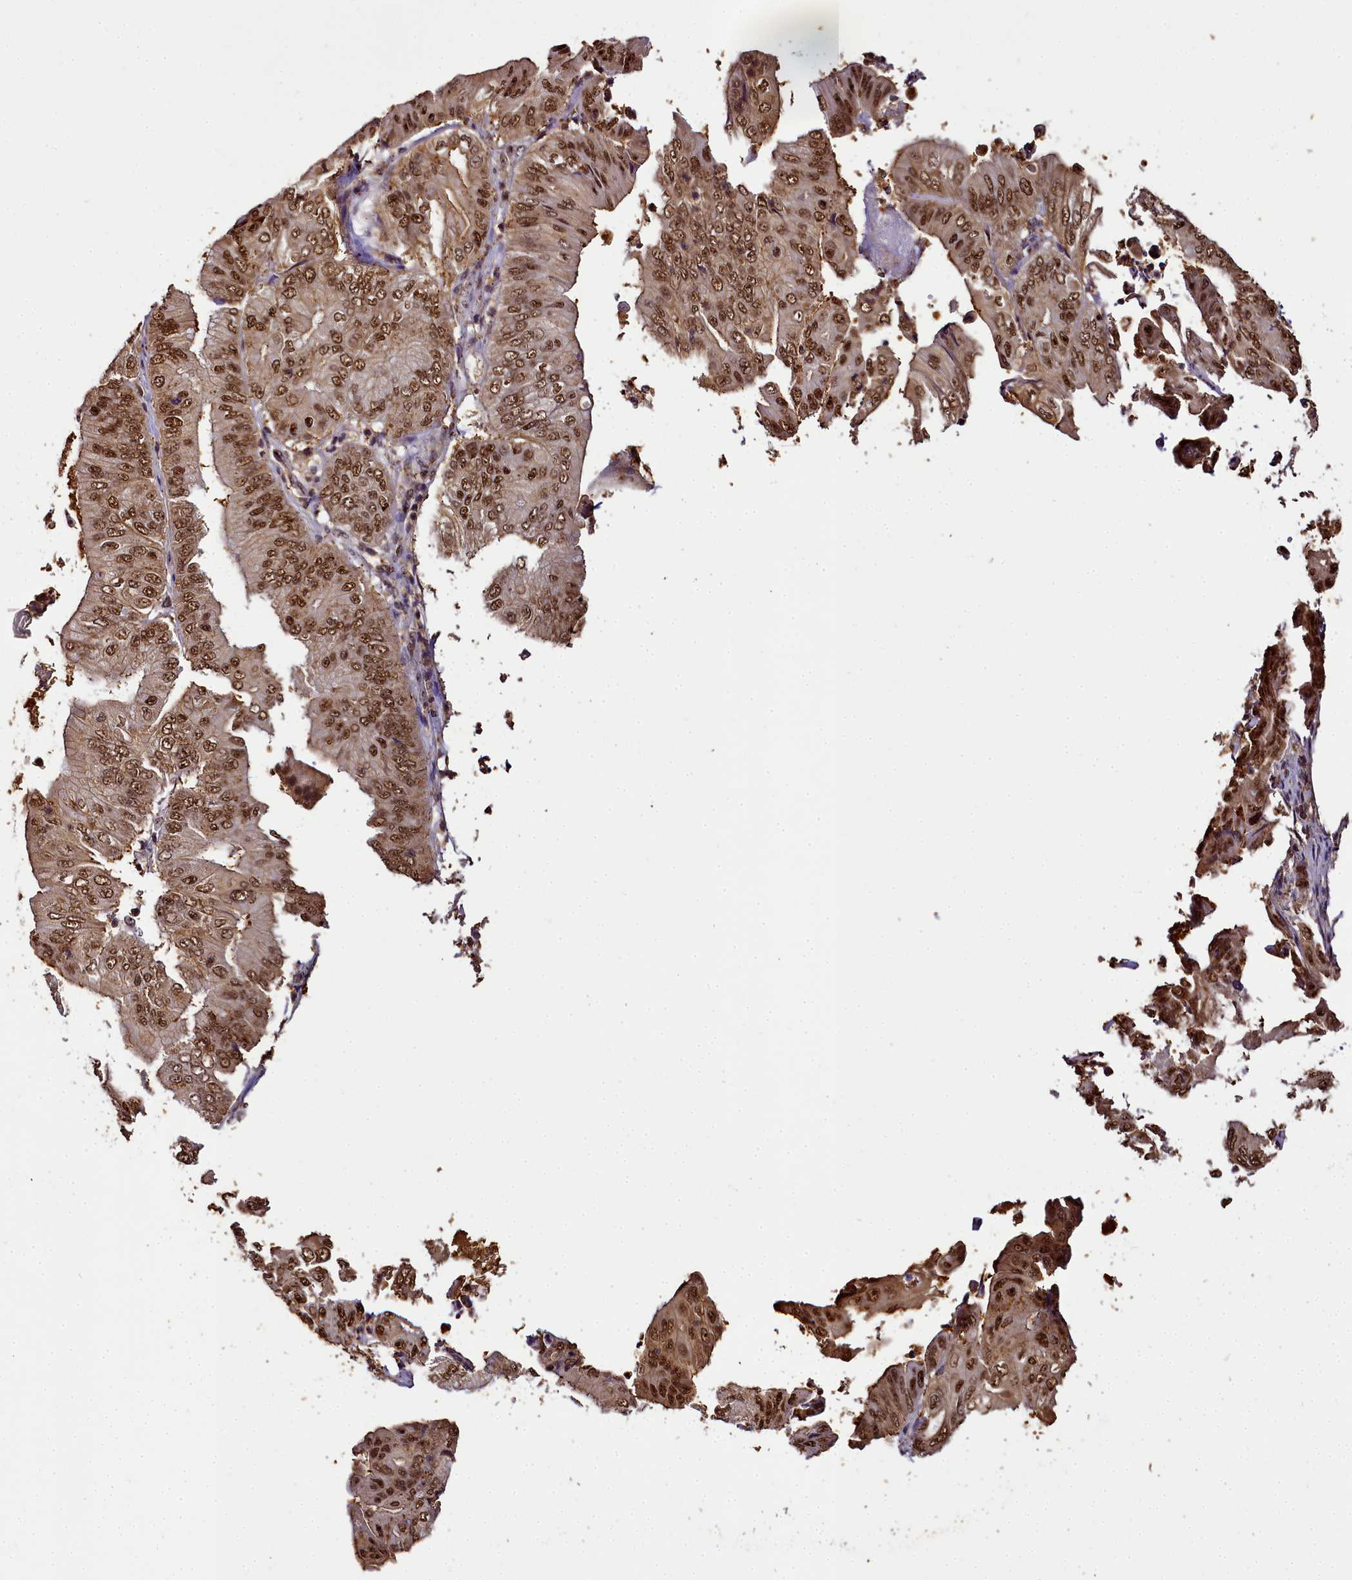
{"staining": {"intensity": "moderate", "quantity": ">75%", "location": "nuclear"}, "tissue": "pancreatic cancer", "cell_type": "Tumor cells", "image_type": "cancer", "snomed": [{"axis": "morphology", "description": "Adenocarcinoma, NOS"}, {"axis": "topography", "description": "Pancreas"}], "caption": "The micrograph exhibits immunohistochemical staining of pancreatic cancer (adenocarcinoma). There is moderate nuclear staining is identified in about >75% of tumor cells. (DAB = brown stain, brightfield microscopy at high magnification).", "gene": "PPP4C", "patient": {"sex": "female", "age": 77}}